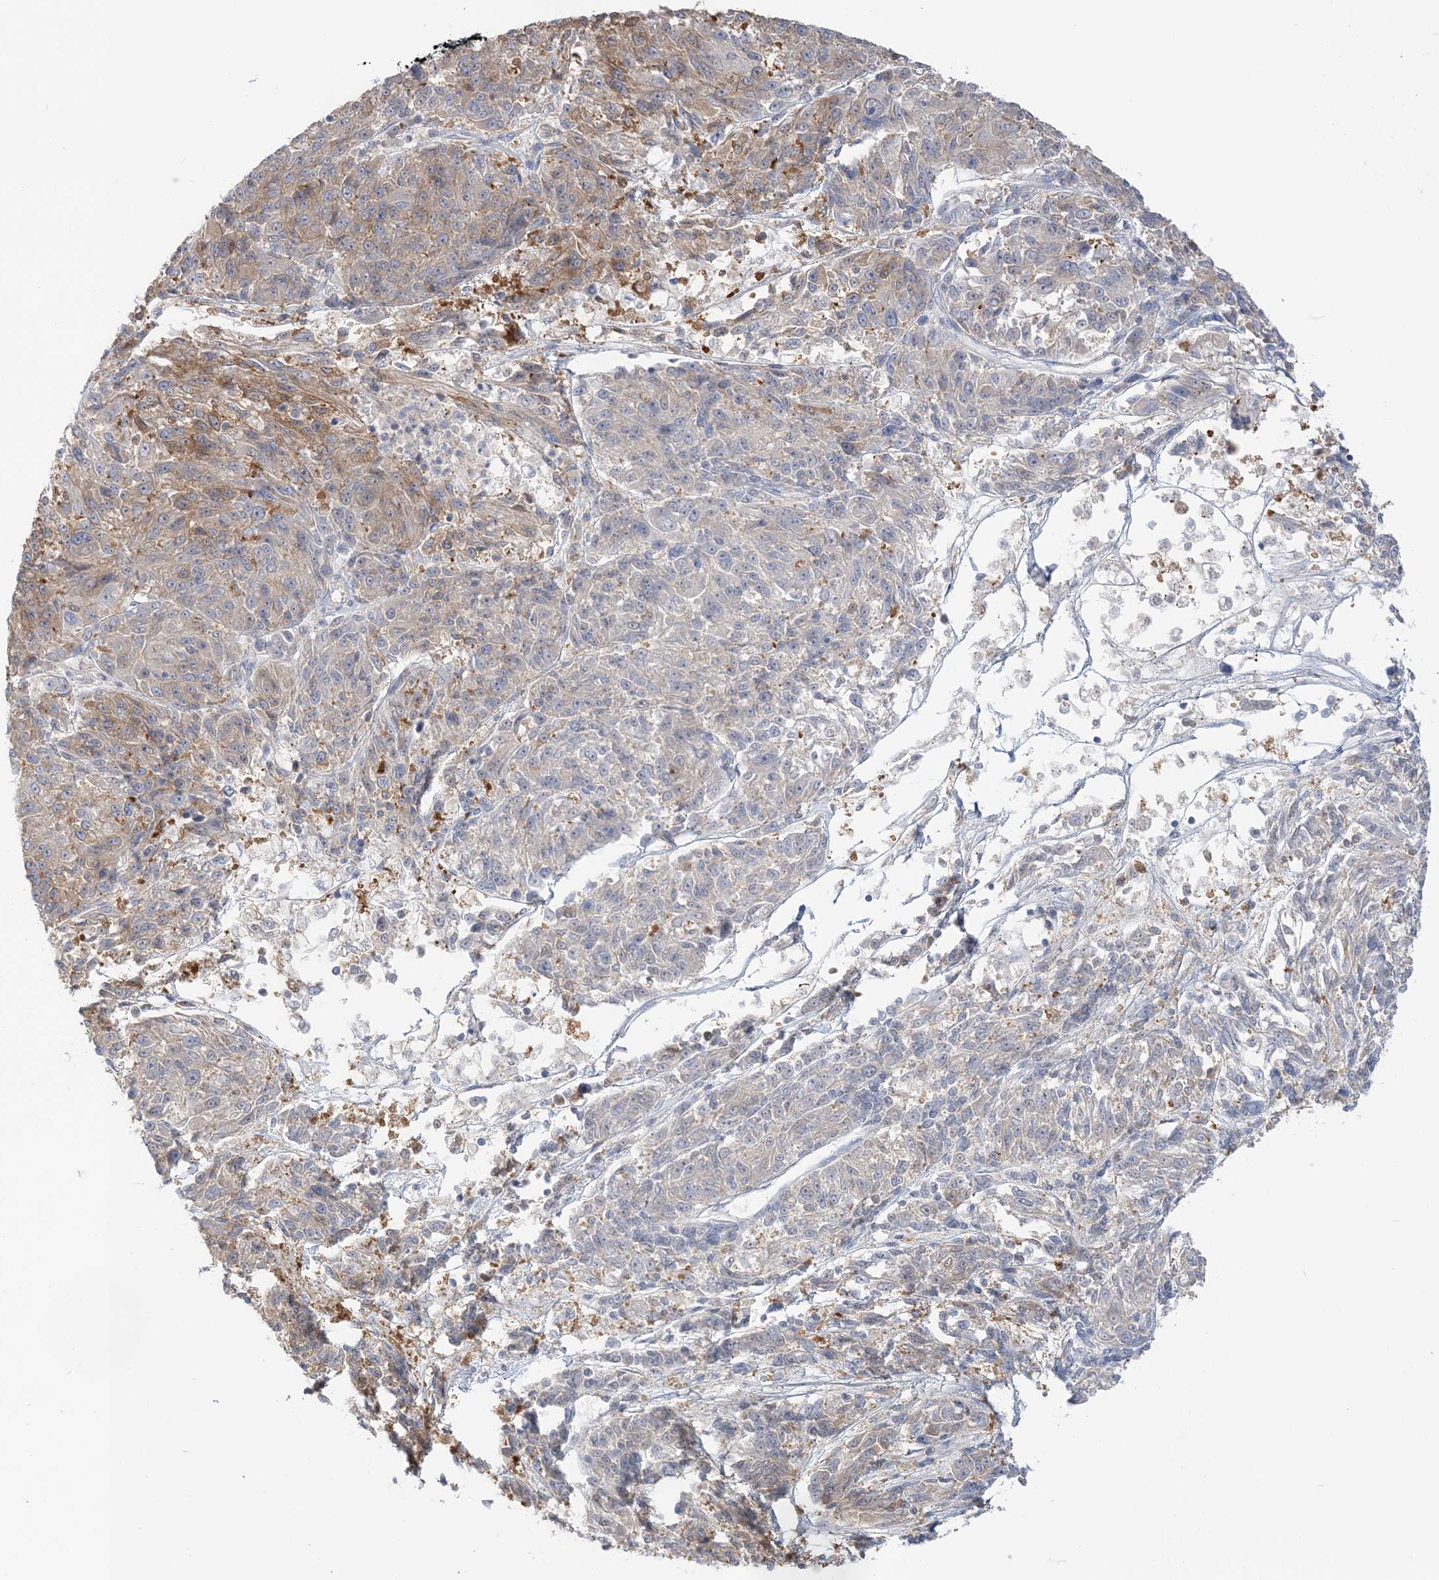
{"staining": {"intensity": "weak", "quantity": "25%-75%", "location": "cytoplasmic/membranous"}, "tissue": "melanoma", "cell_type": "Tumor cells", "image_type": "cancer", "snomed": [{"axis": "morphology", "description": "Malignant melanoma, NOS"}, {"axis": "topography", "description": "Skin"}], "caption": "Brown immunohistochemical staining in malignant melanoma reveals weak cytoplasmic/membranous expression in approximately 25%-75% of tumor cells. (brown staining indicates protein expression, while blue staining denotes nuclei).", "gene": "THADA", "patient": {"sex": "male", "age": 53}}